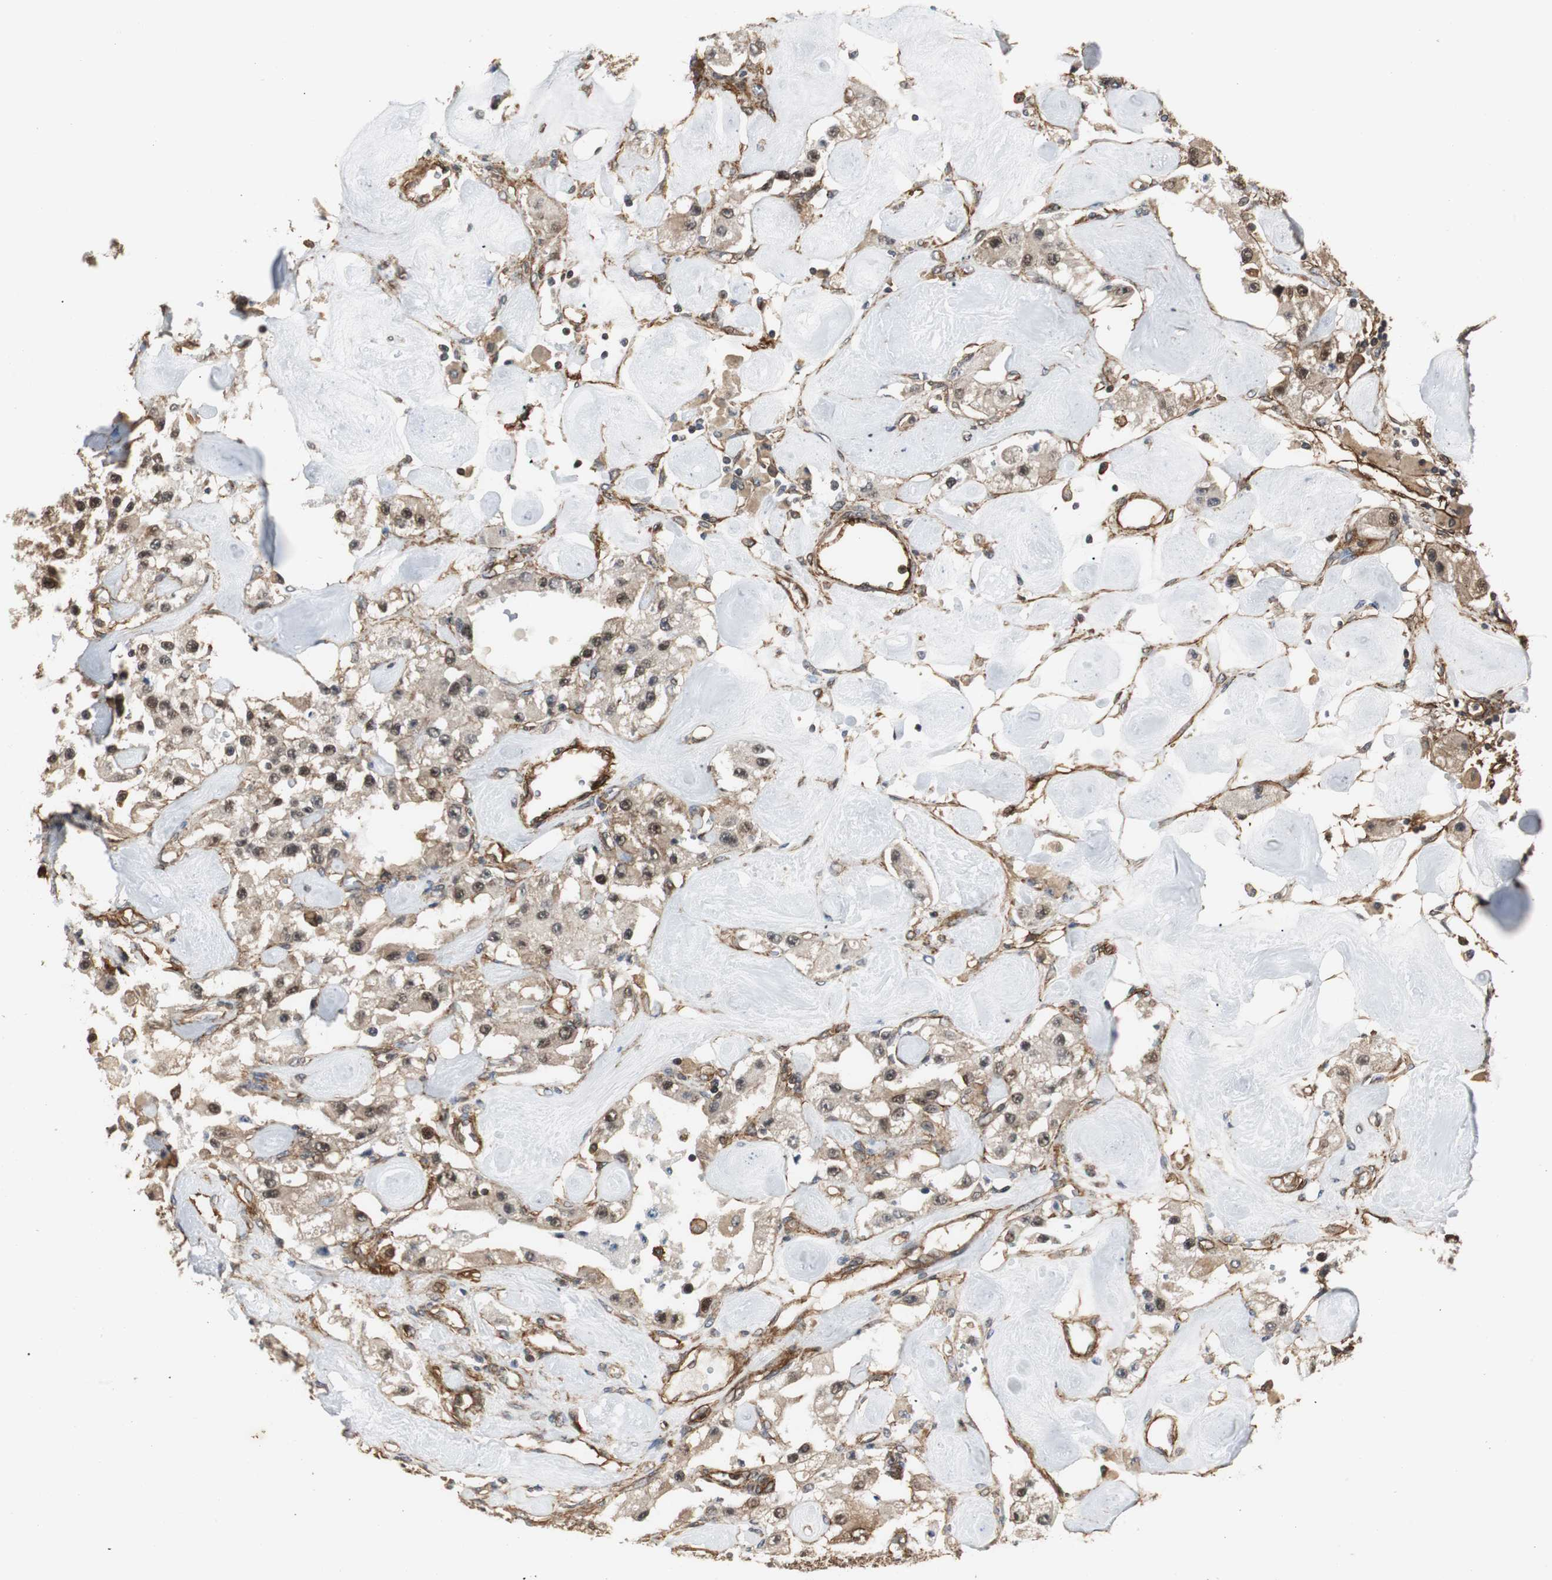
{"staining": {"intensity": "moderate", "quantity": ">75%", "location": "cytoplasmic/membranous,nuclear"}, "tissue": "carcinoid", "cell_type": "Tumor cells", "image_type": "cancer", "snomed": [{"axis": "morphology", "description": "Carcinoid, malignant, NOS"}, {"axis": "topography", "description": "Pancreas"}], "caption": "Immunohistochemistry (DAB) staining of human malignant carcinoid shows moderate cytoplasmic/membranous and nuclear protein expression in approximately >75% of tumor cells.", "gene": "PTPN11", "patient": {"sex": "male", "age": 41}}